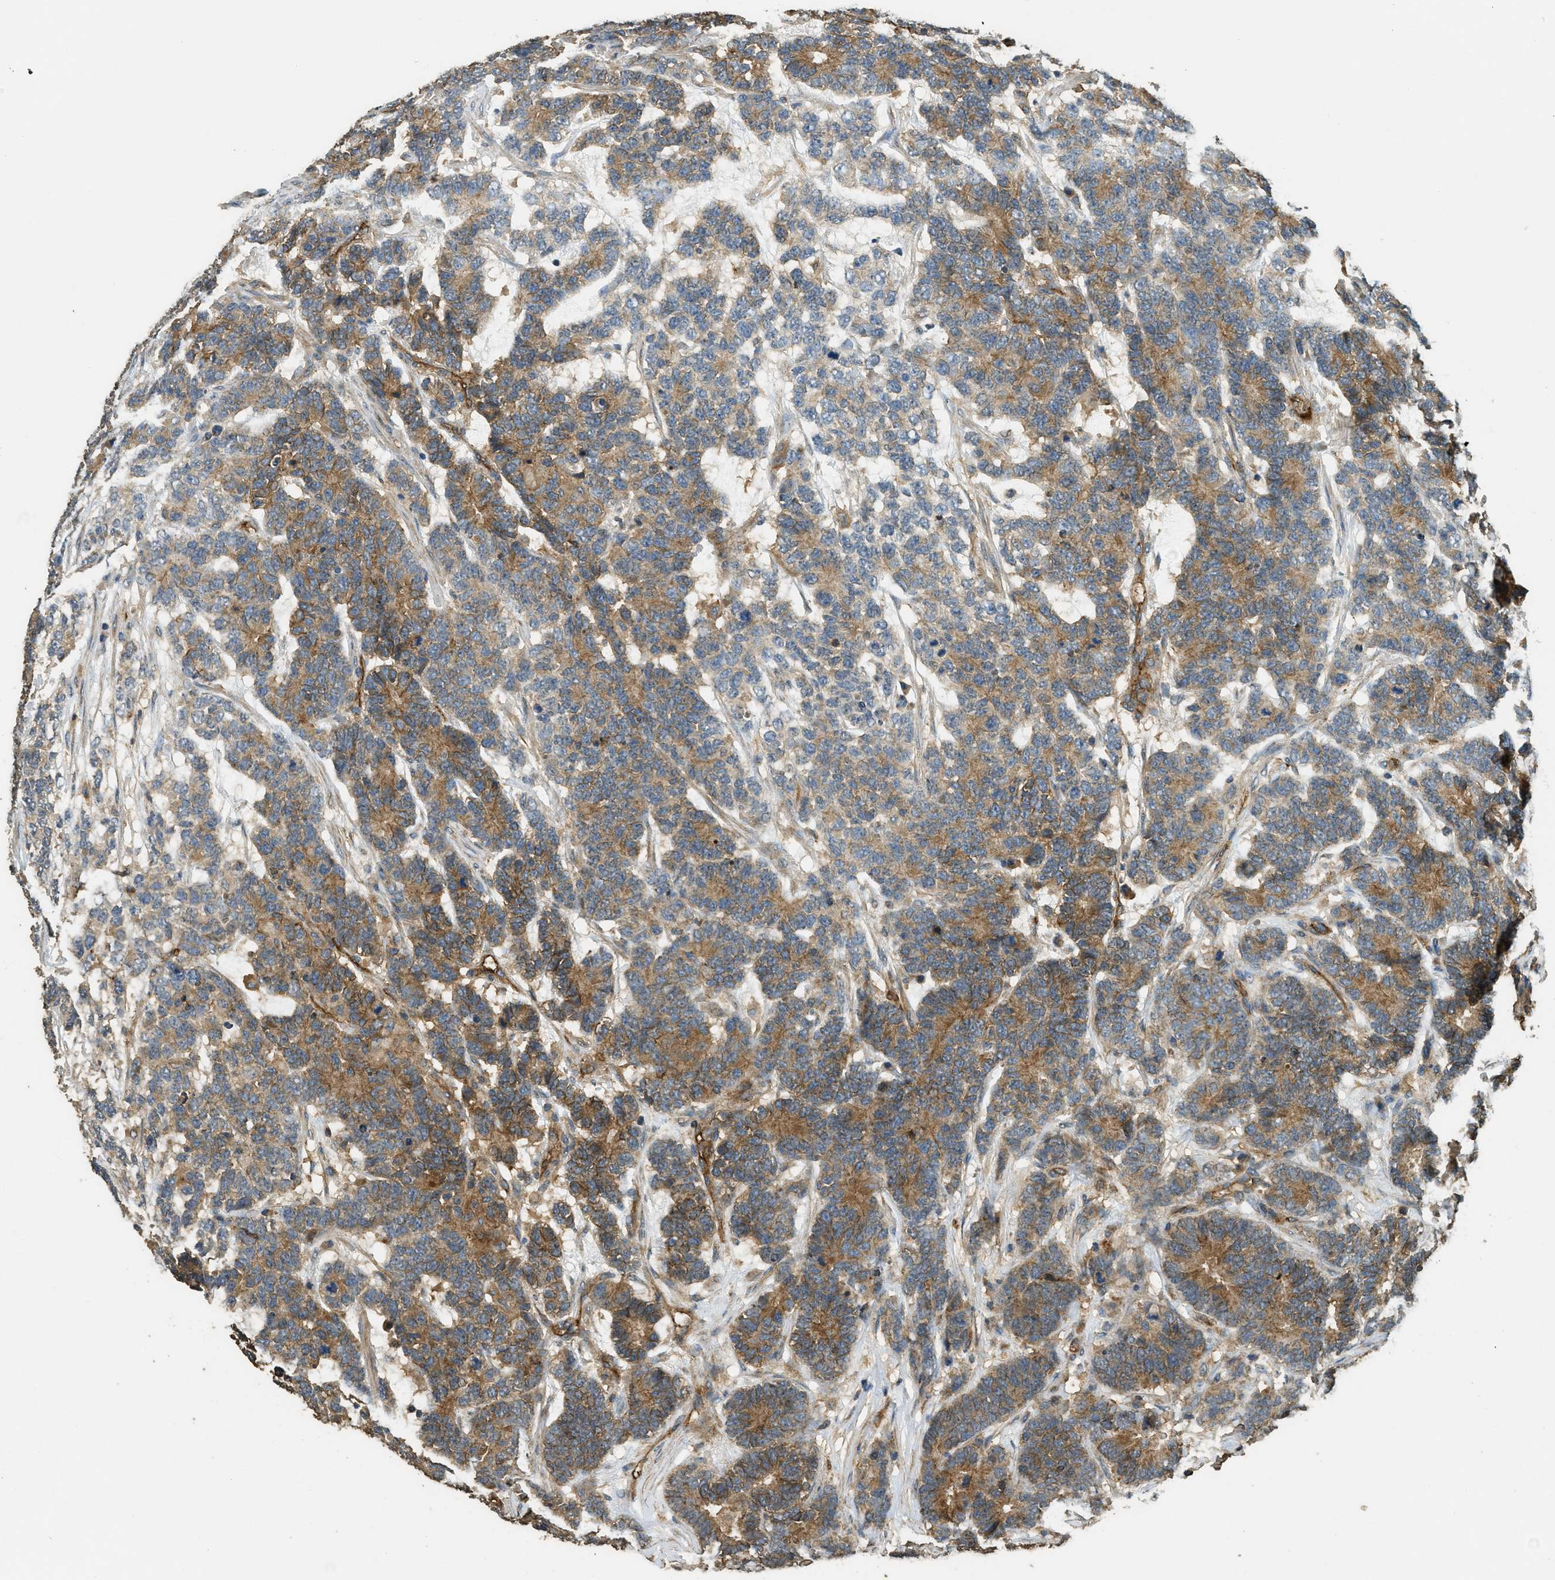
{"staining": {"intensity": "moderate", "quantity": ">75%", "location": "cytoplasmic/membranous"}, "tissue": "testis cancer", "cell_type": "Tumor cells", "image_type": "cancer", "snomed": [{"axis": "morphology", "description": "Carcinoma, Embryonal, NOS"}, {"axis": "topography", "description": "Testis"}], "caption": "DAB (3,3'-diaminobenzidine) immunohistochemical staining of human testis cancer (embryonal carcinoma) demonstrates moderate cytoplasmic/membranous protein staining in approximately >75% of tumor cells.", "gene": "CD276", "patient": {"sex": "male", "age": 26}}